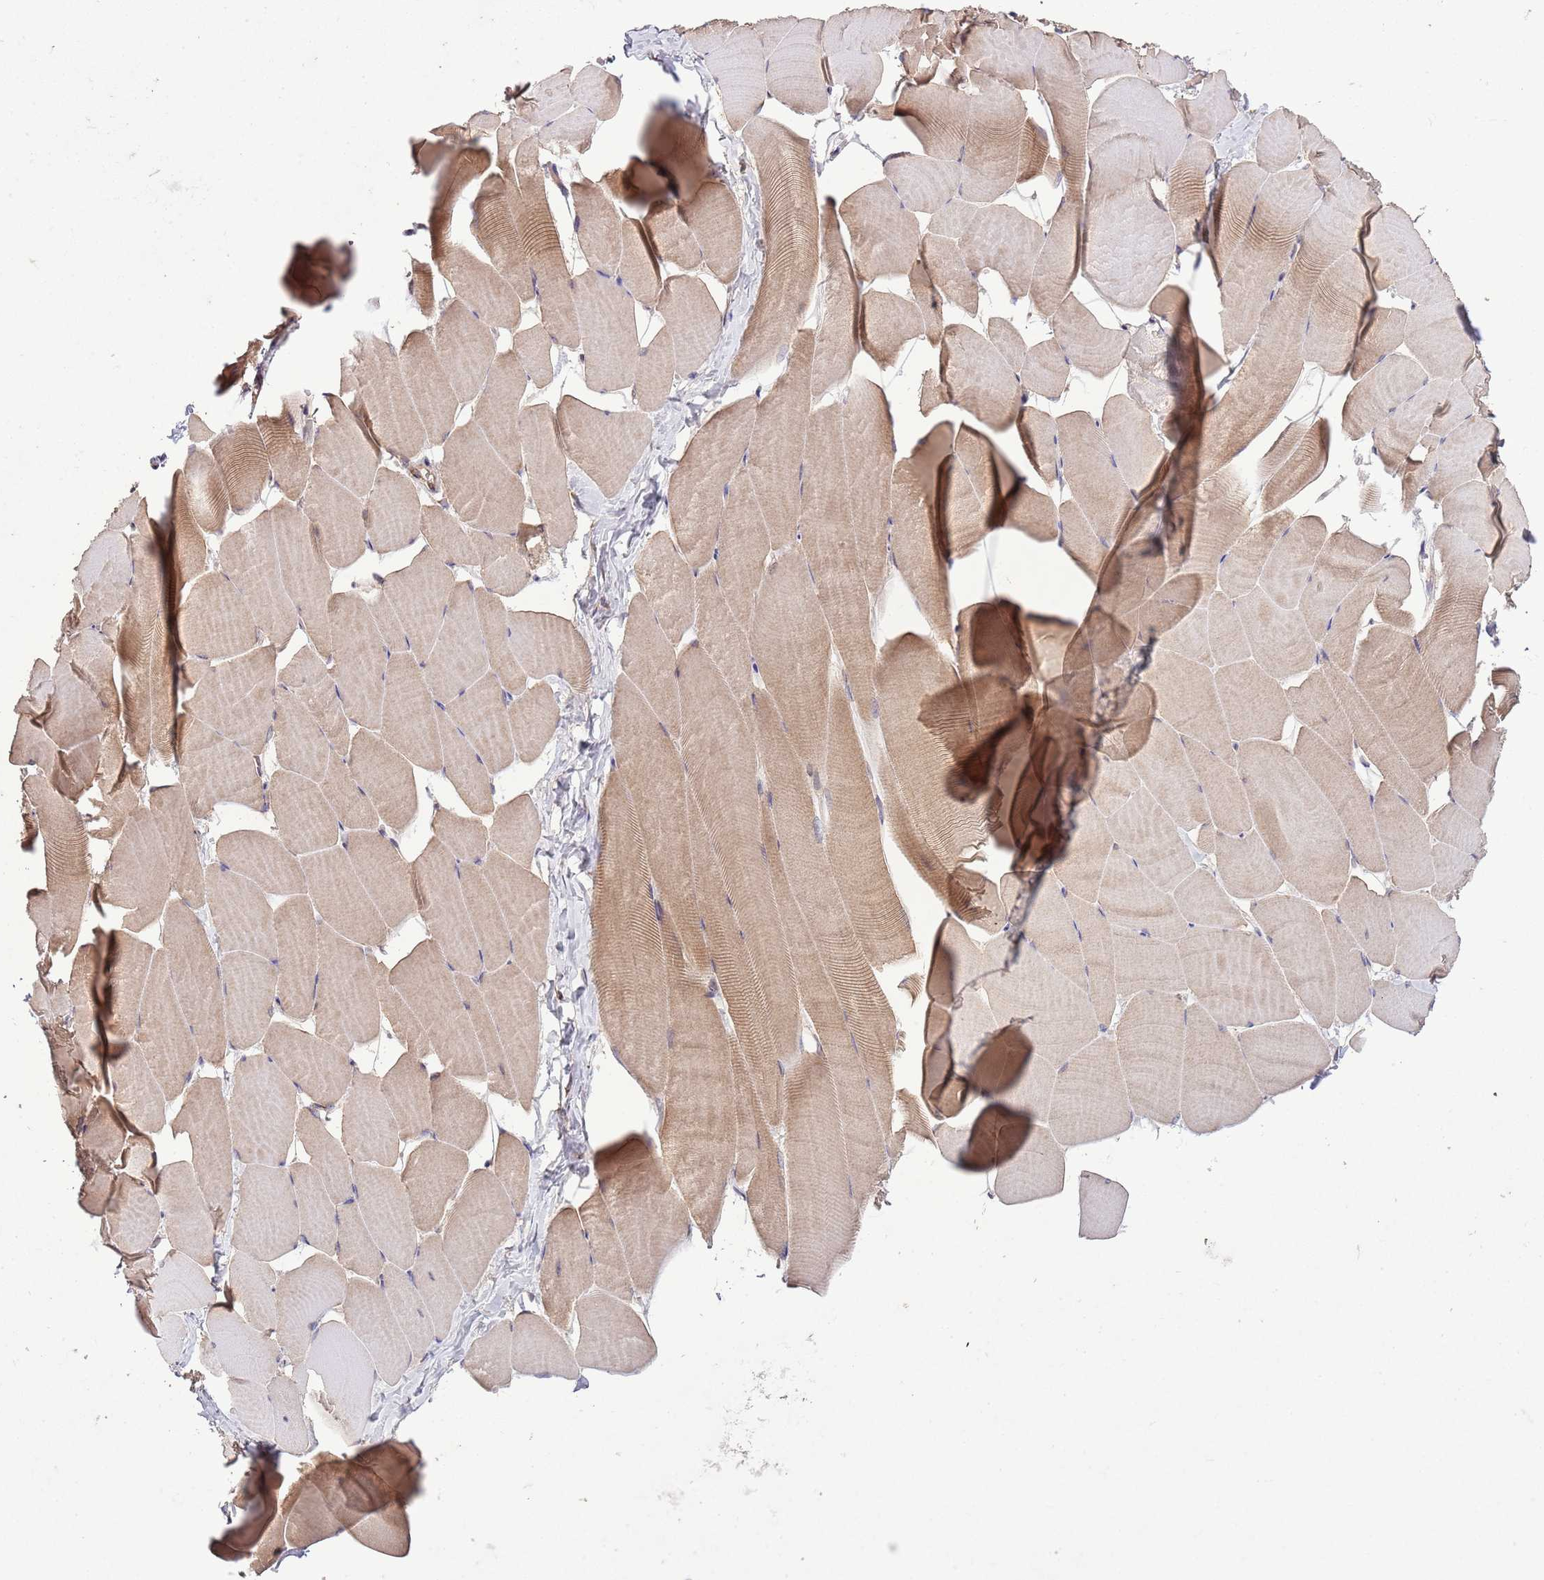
{"staining": {"intensity": "moderate", "quantity": "25%-75%", "location": "cytoplasmic/membranous"}, "tissue": "skeletal muscle", "cell_type": "Myocytes", "image_type": "normal", "snomed": [{"axis": "morphology", "description": "Normal tissue, NOS"}, {"axis": "topography", "description": "Skeletal muscle"}], "caption": "An IHC micrograph of normal tissue is shown. Protein staining in brown labels moderate cytoplasmic/membranous positivity in skeletal muscle within myocytes. The staining was performed using DAB (3,3'-diaminobenzidine), with brown indicating positive protein expression. Nuclei are stained blue with hematoxylin.", "gene": "MFNG", "patient": {"sex": "male", "age": 25}}